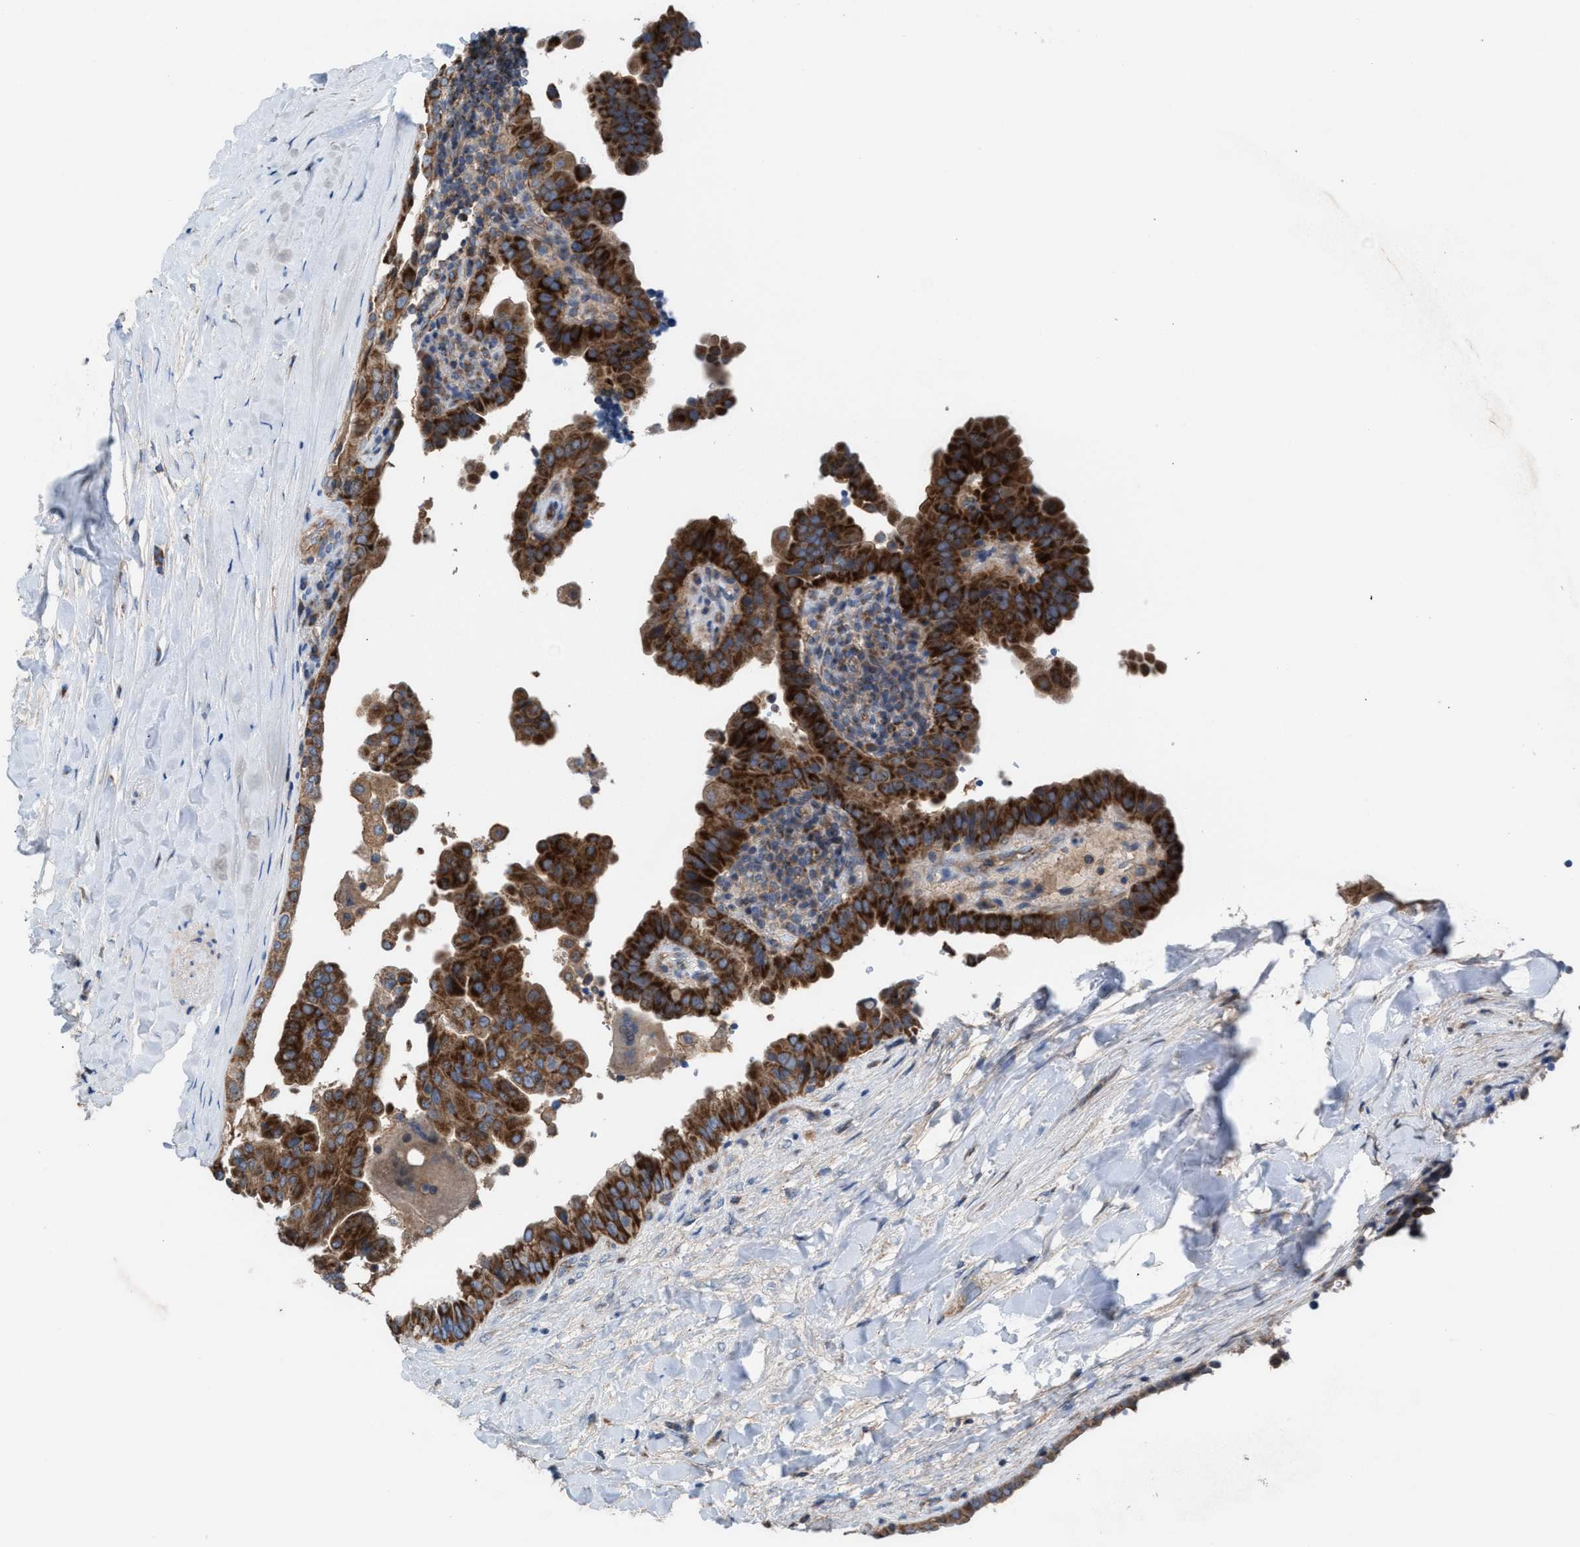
{"staining": {"intensity": "strong", "quantity": ">75%", "location": "cytoplasmic/membranous"}, "tissue": "thyroid cancer", "cell_type": "Tumor cells", "image_type": "cancer", "snomed": [{"axis": "morphology", "description": "Papillary adenocarcinoma, NOS"}, {"axis": "topography", "description": "Thyroid gland"}], "caption": "Immunohistochemical staining of thyroid papillary adenocarcinoma reveals strong cytoplasmic/membranous protein expression in about >75% of tumor cells.", "gene": "MRM1", "patient": {"sex": "male", "age": 33}}